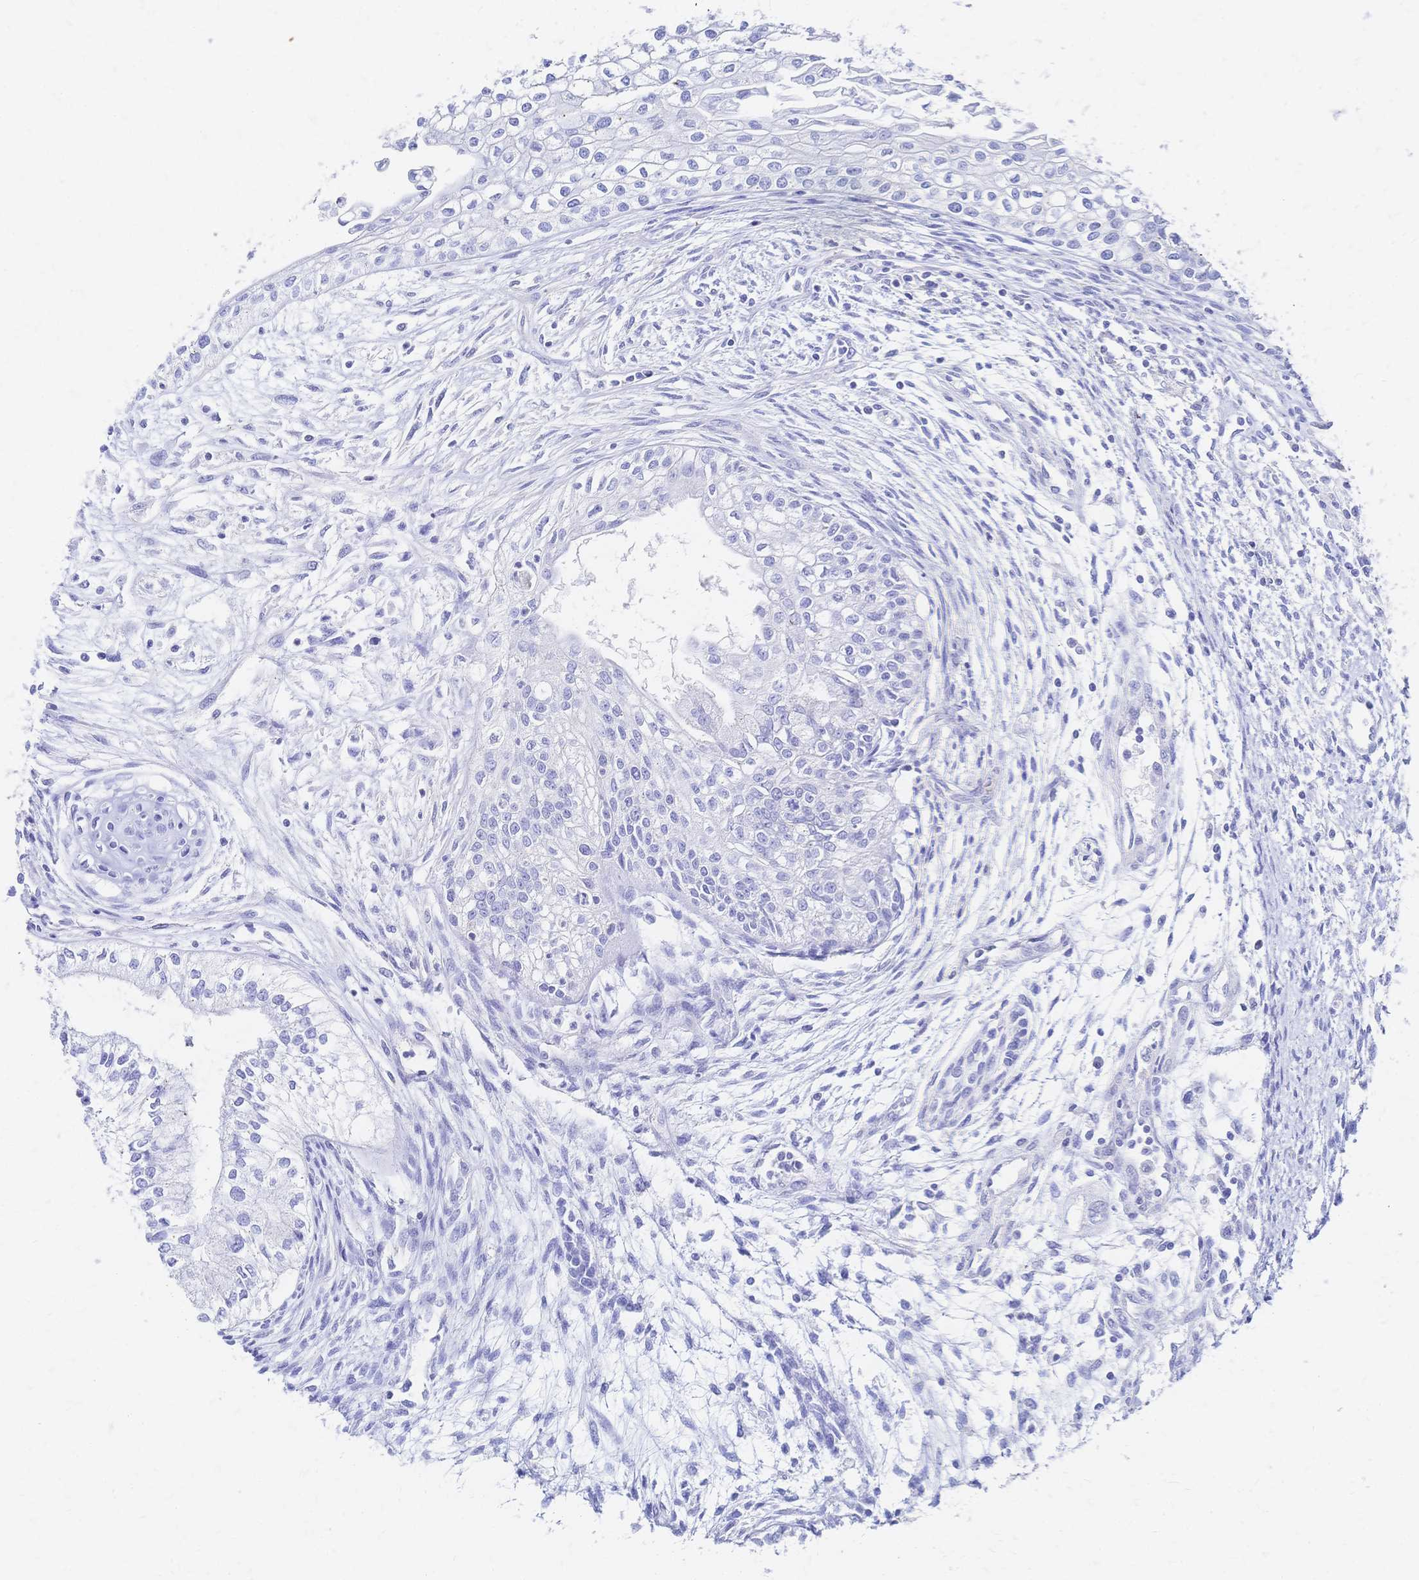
{"staining": {"intensity": "negative", "quantity": "none", "location": "none"}, "tissue": "testis cancer", "cell_type": "Tumor cells", "image_type": "cancer", "snomed": [{"axis": "morphology", "description": "Carcinoma, Embryonal, NOS"}, {"axis": "topography", "description": "Testis"}], "caption": "There is no significant staining in tumor cells of embryonal carcinoma (testis). The staining is performed using DAB brown chromogen with nuclei counter-stained in using hematoxylin.", "gene": "SLC5A1", "patient": {"sex": "male", "age": 37}}